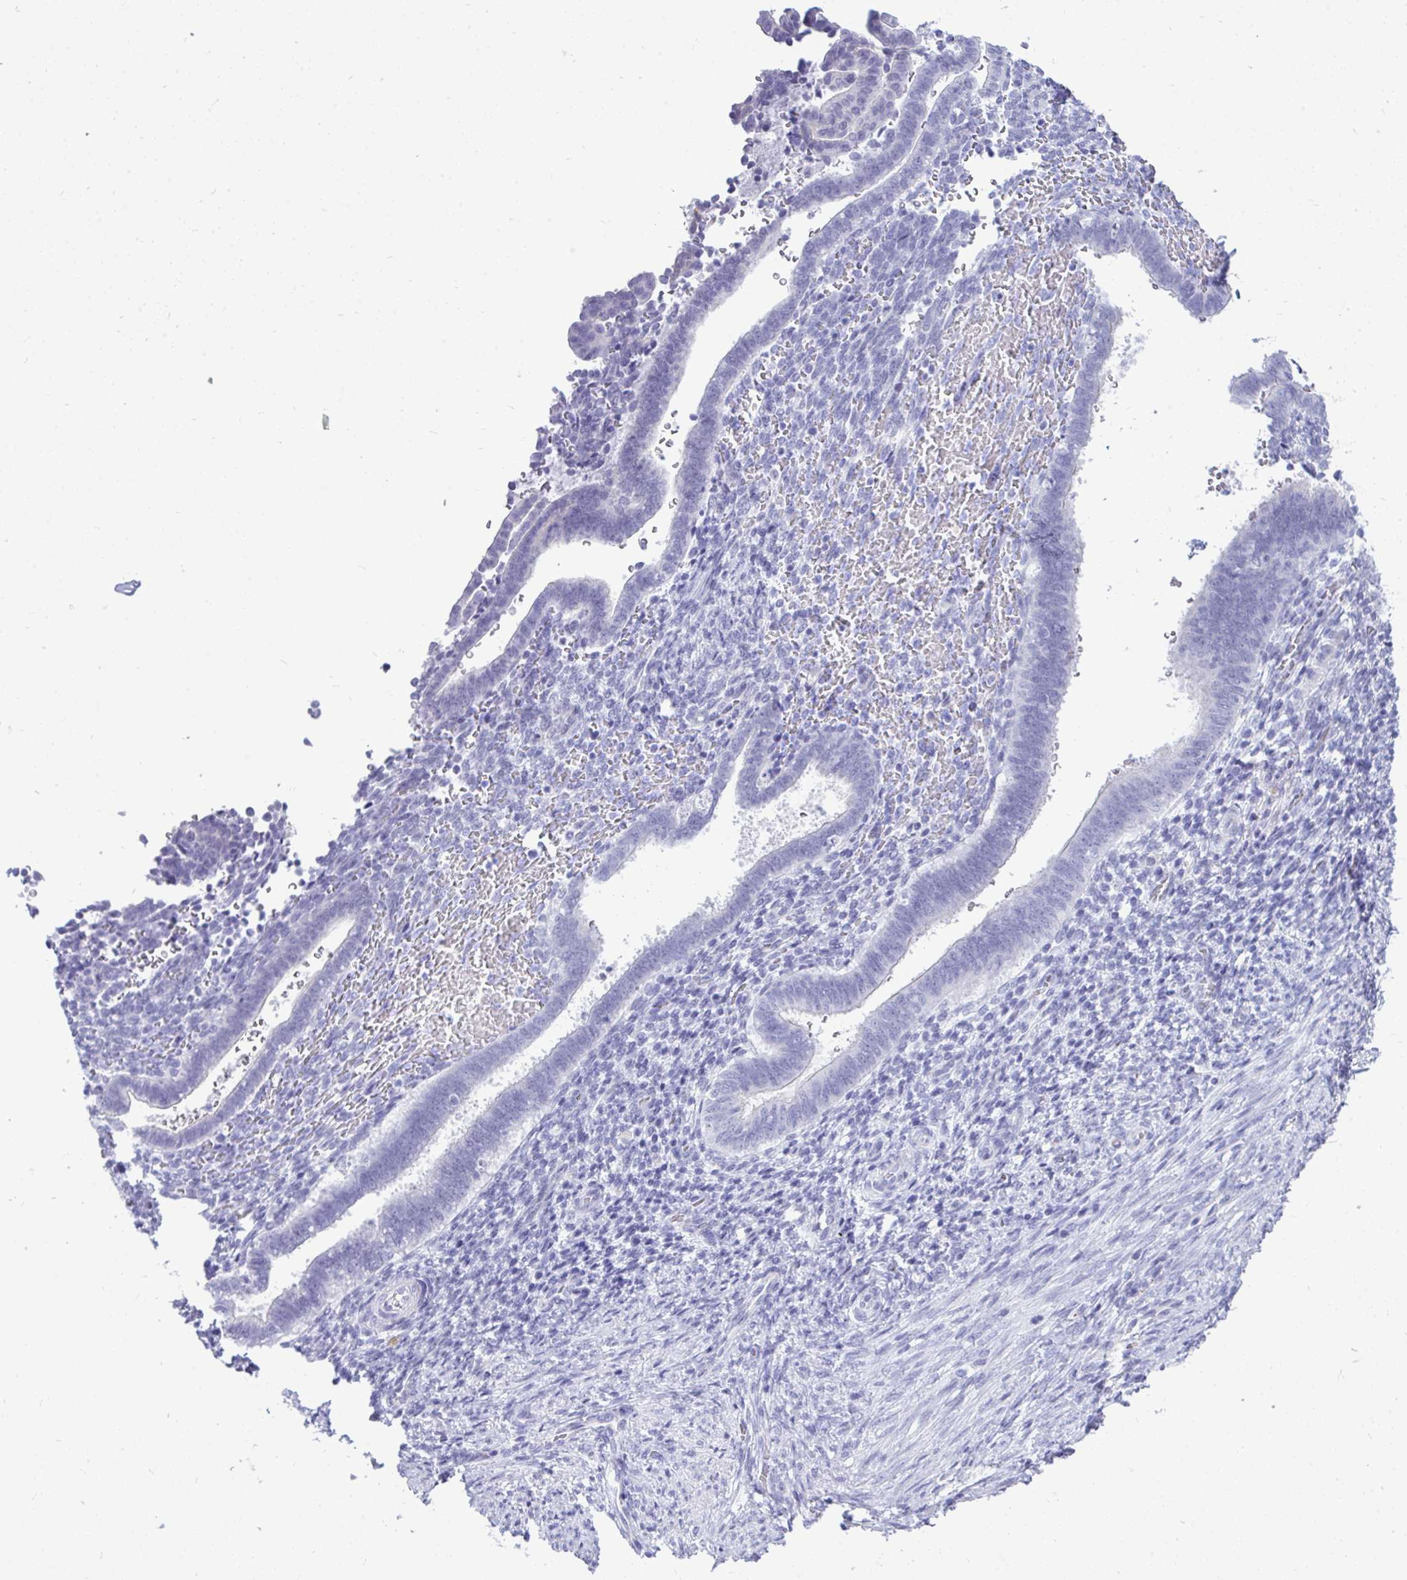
{"staining": {"intensity": "negative", "quantity": "none", "location": "none"}, "tissue": "endometrium", "cell_type": "Cells in endometrial stroma", "image_type": "normal", "snomed": [{"axis": "morphology", "description": "Normal tissue, NOS"}, {"axis": "topography", "description": "Endometrium"}], "caption": "DAB immunohistochemical staining of normal human endometrium reveals no significant expression in cells in endometrial stroma. (Stains: DAB immunohistochemistry (IHC) with hematoxylin counter stain, Microscopy: brightfield microscopy at high magnification).", "gene": "PRM2", "patient": {"sex": "female", "age": 34}}